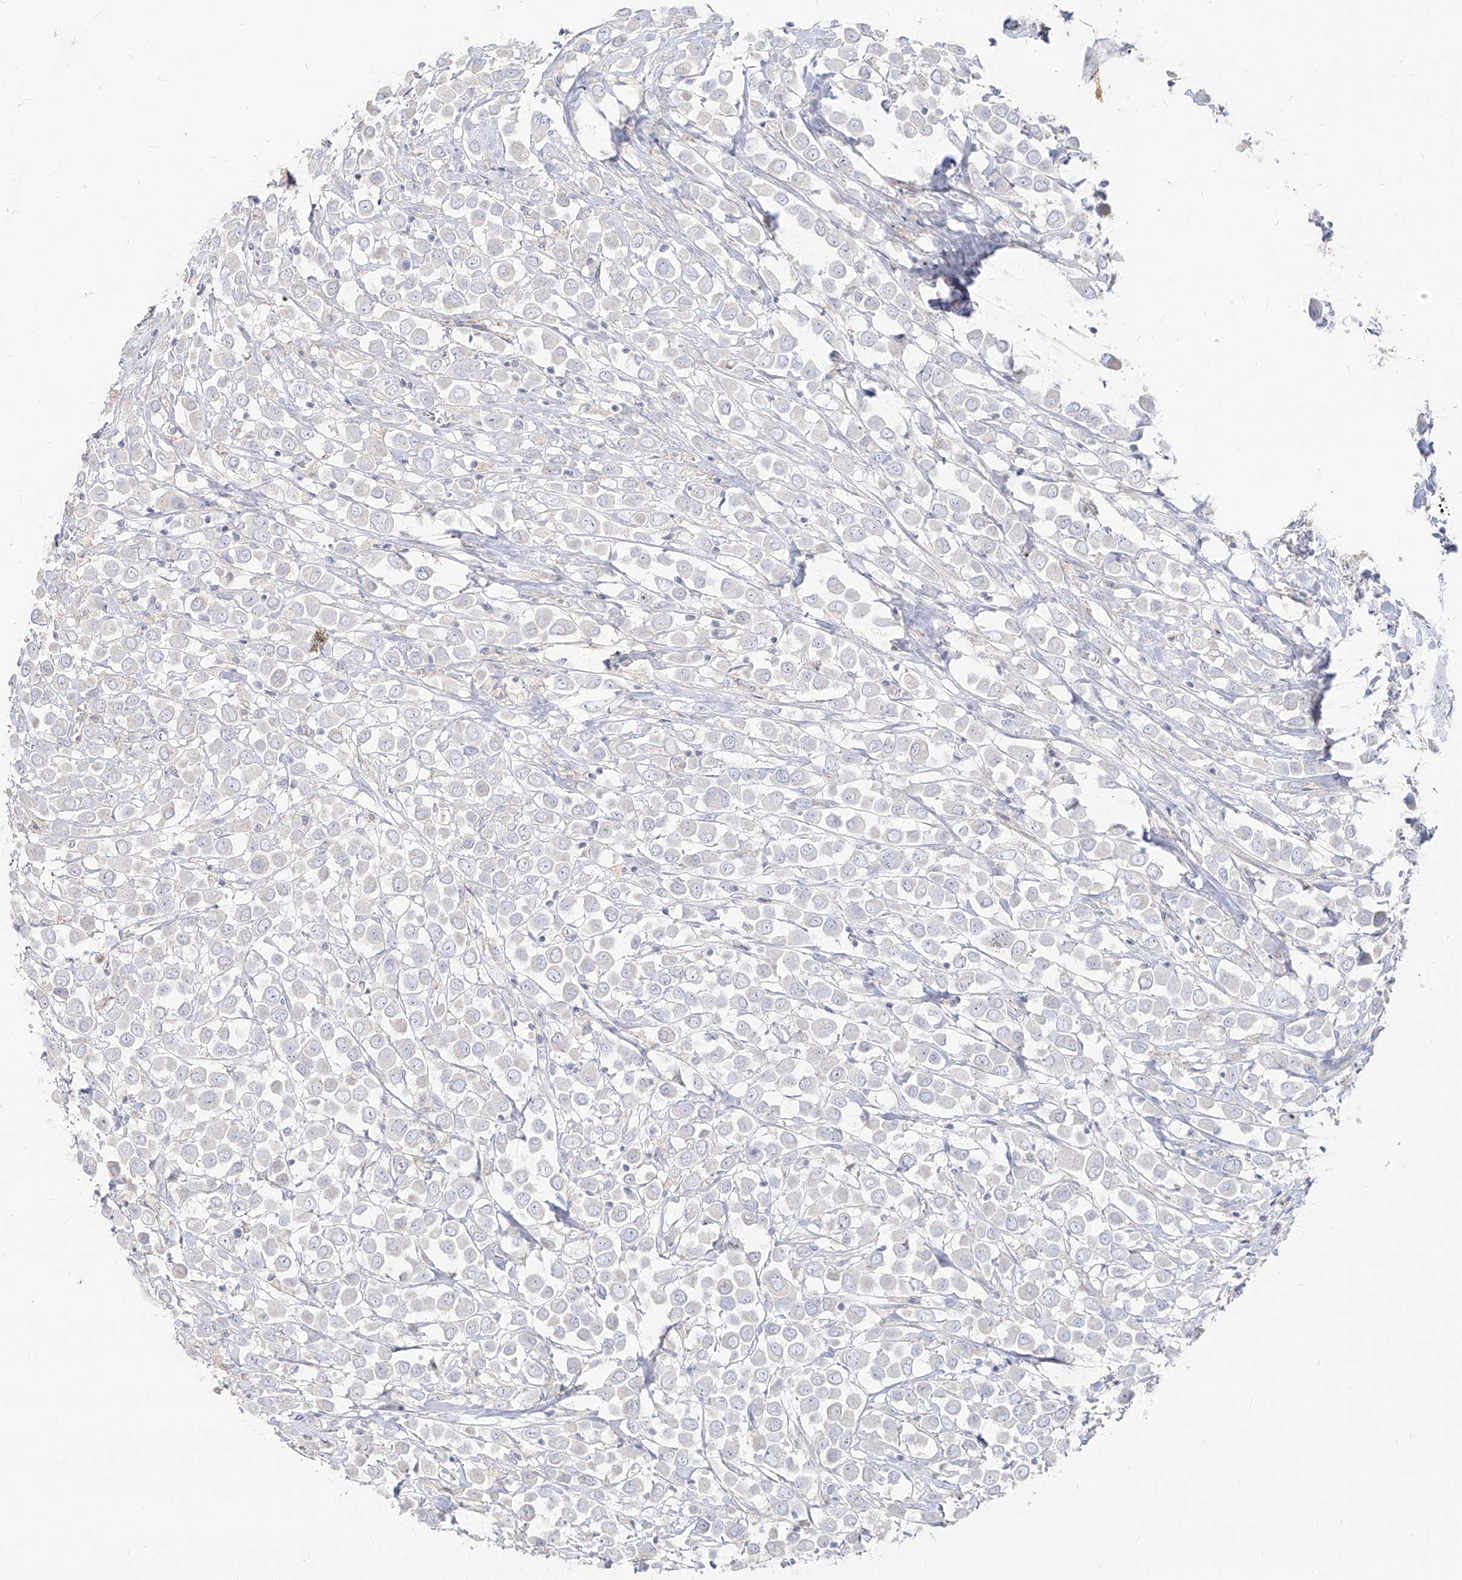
{"staining": {"intensity": "negative", "quantity": "none", "location": "none"}, "tissue": "breast cancer", "cell_type": "Tumor cells", "image_type": "cancer", "snomed": [{"axis": "morphology", "description": "Duct carcinoma"}, {"axis": "topography", "description": "Breast"}], "caption": "Histopathology image shows no significant protein positivity in tumor cells of breast cancer.", "gene": "RBFOX3", "patient": {"sex": "female", "age": 61}}